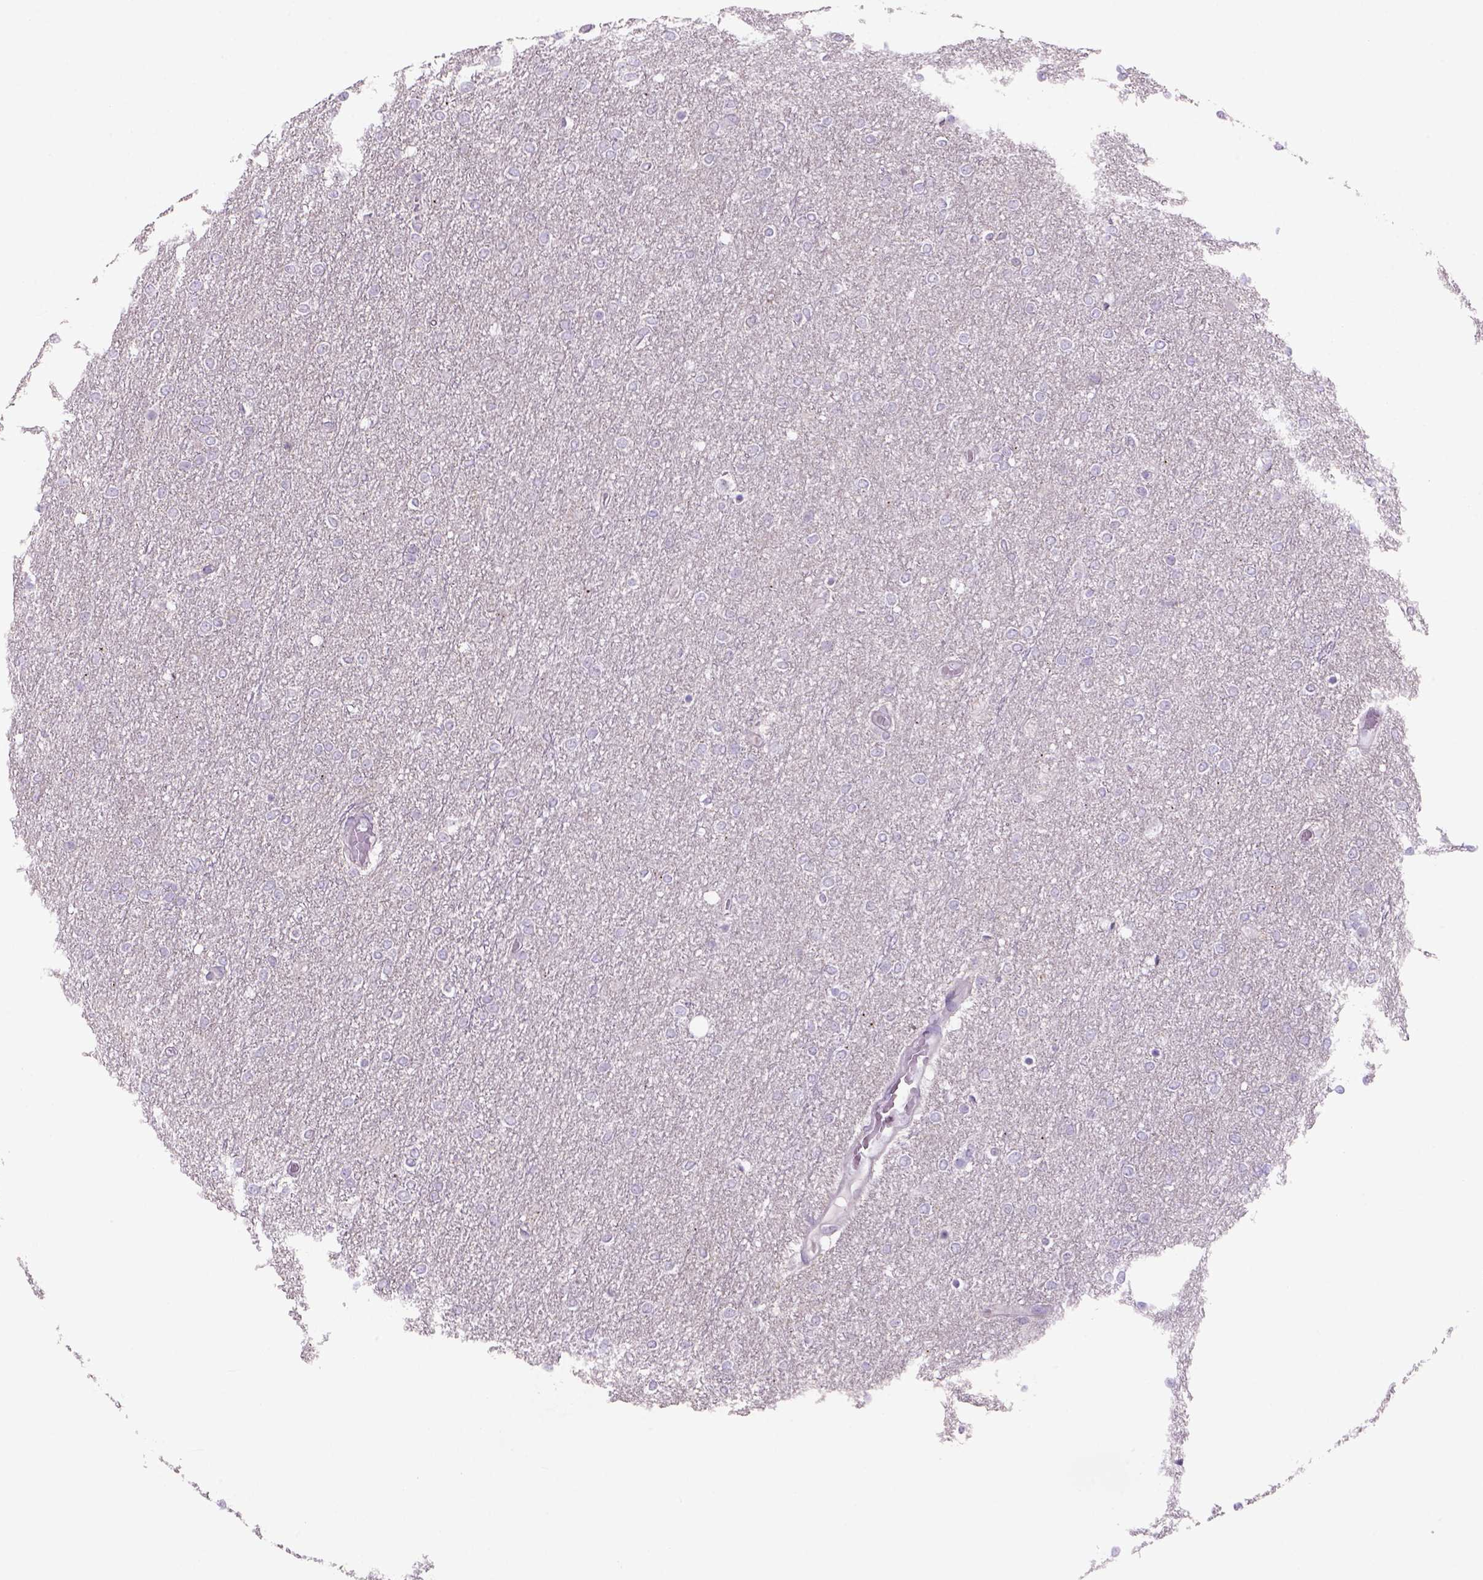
{"staining": {"intensity": "negative", "quantity": "none", "location": "none"}, "tissue": "glioma", "cell_type": "Tumor cells", "image_type": "cancer", "snomed": [{"axis": "morphology", "description": "Glioma, malignant, High grade"}, {"axis": "topography", "description": "Brain"}], "caption": "High magnification brightfield microscopy of glioma stained with DAB (brown) and counterstained with hematoxylin (blue): tumor cells show no significant positivity. (DAB (3,3'-diaminobenzidine) immunohistochemistry (IHC), high magnification).", "gene": "ADGRV1", "patient": {"sex": "female", "age": 61}}